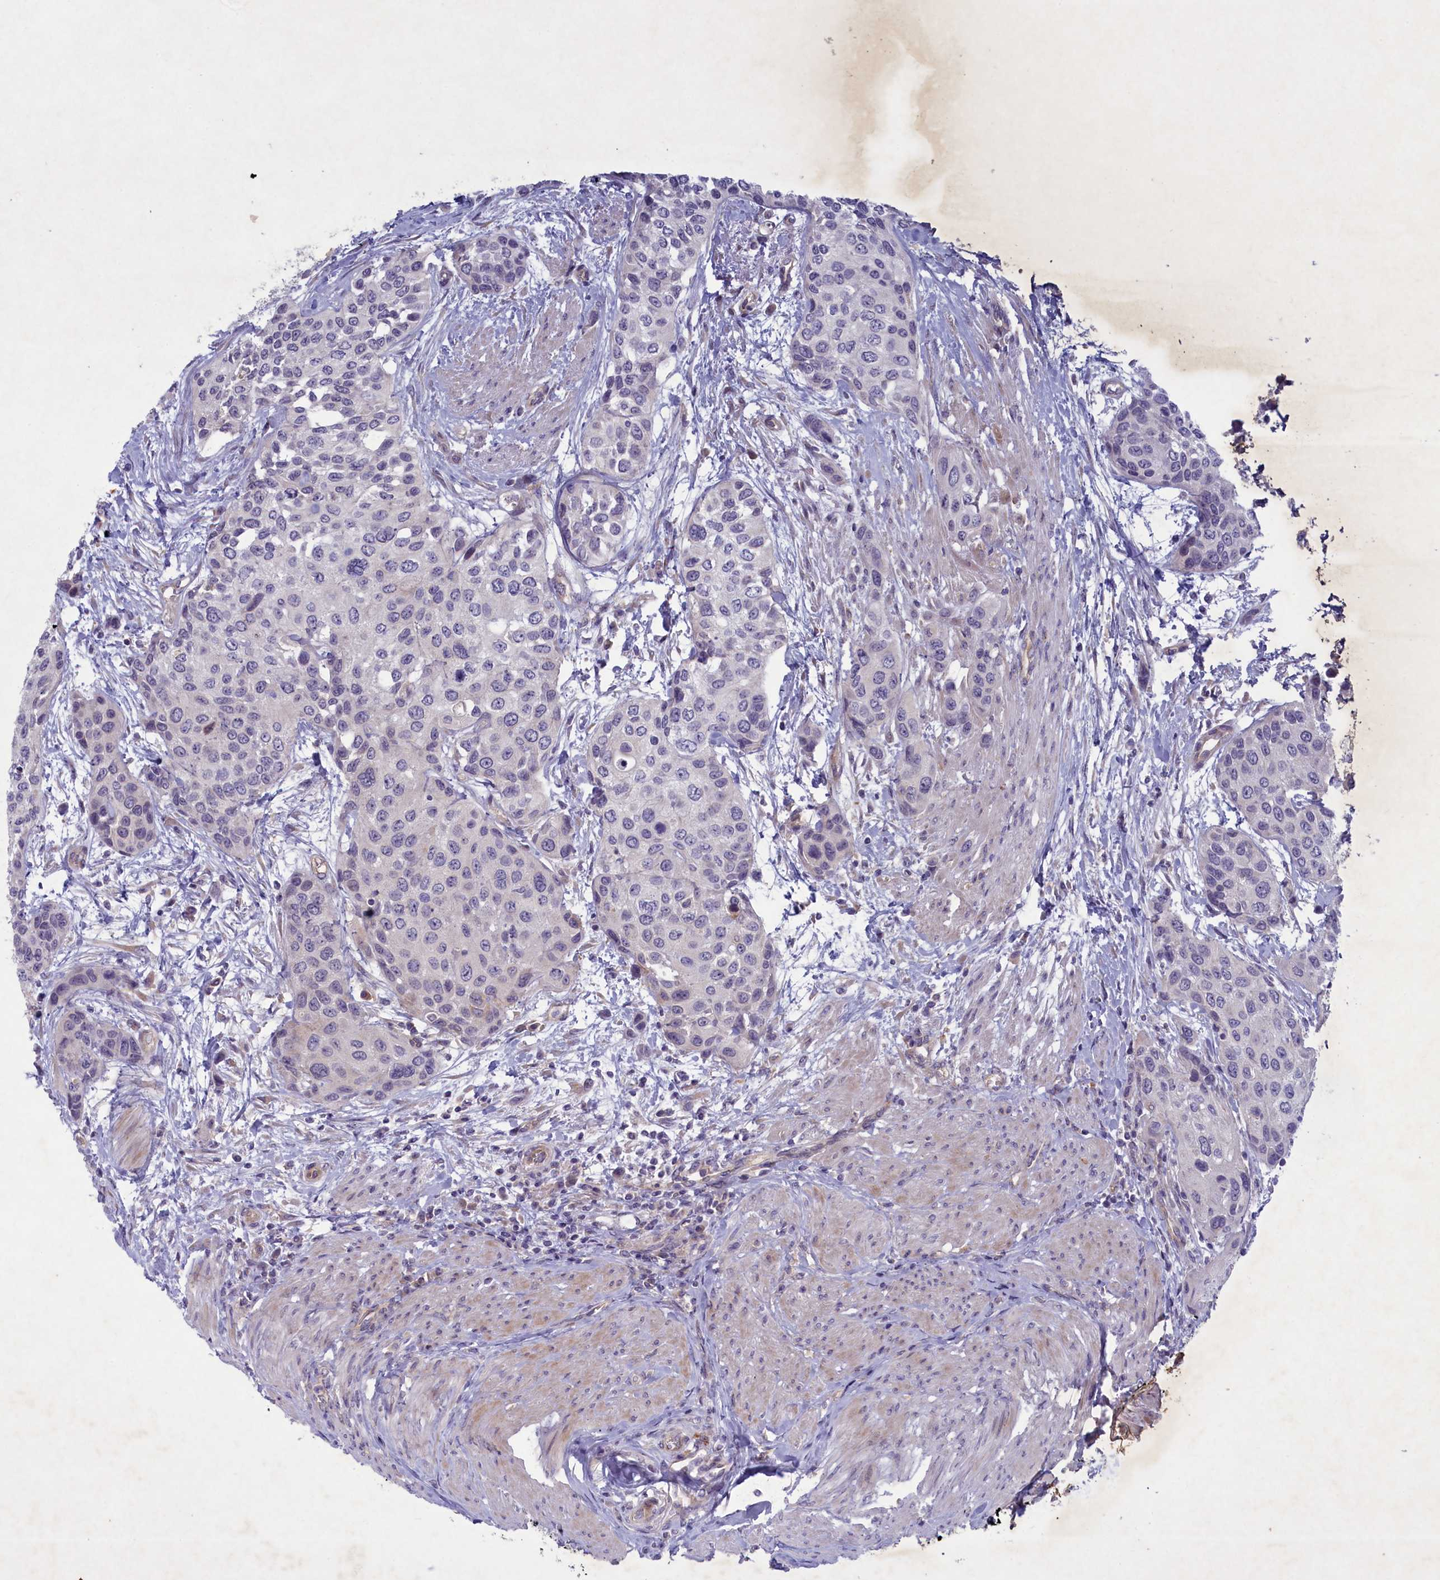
{"staining": {"intensity": "negative", "quantity": "none", "location": "none"}, "tissue": "urothelial cancer", "cell_type": "Tumor cells", "image_type": "cancer", "snomed": [{"axis": "morphology", "description": "Normal tissue, NOS"}, {"axis": "morphology", "description": "Urothelial carcinoma, High grade"}, {"axis": "topography", "description": "Vascular tissue"}, {"axis": "topography", "description": "Urinary bladder"}], "caption": "Immunohistochemistry of urothelial carcinoma (high-grade) reveals no positivity in tumor cells.", "gene": "PLEKHG6", "patient": {"sex": "female", "age": 56}}